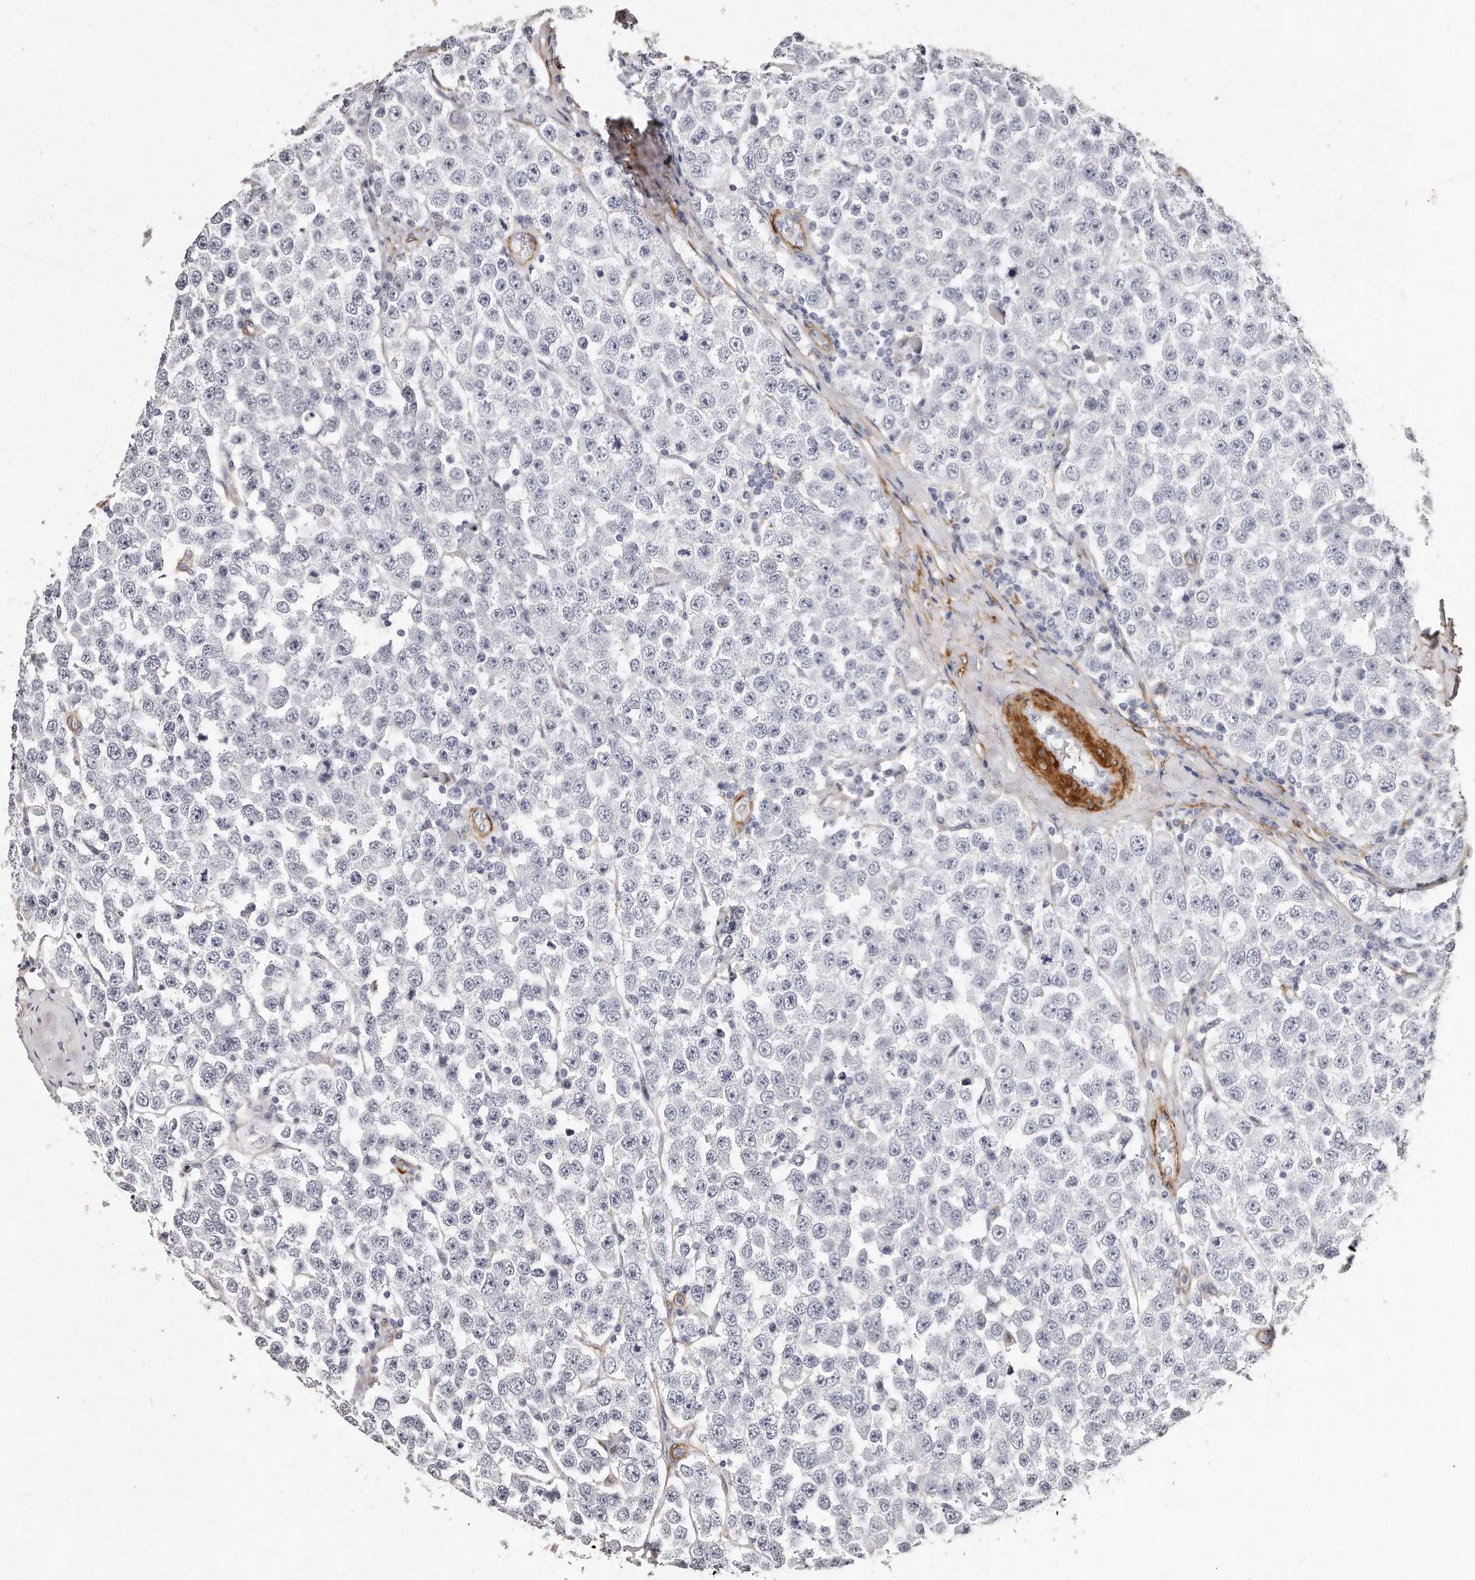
{"staining": {"intensity": "negative", "quantity": "none", "location": "none"}, "tissue": "testis cancer", "cell_type": "Tumor cells", "image_type": "cancer", "snomed": [{"axis": "morphology", "description": "Seminoma, NOS"}, {"axis": "topography", "description": "Testis"}], "caption": "Testis cancer was stained to show a protein in brown. There is no significant staining in tumor cells.", "gene": "LMOD1", "patient": {"sex": "male", "age": 28}}